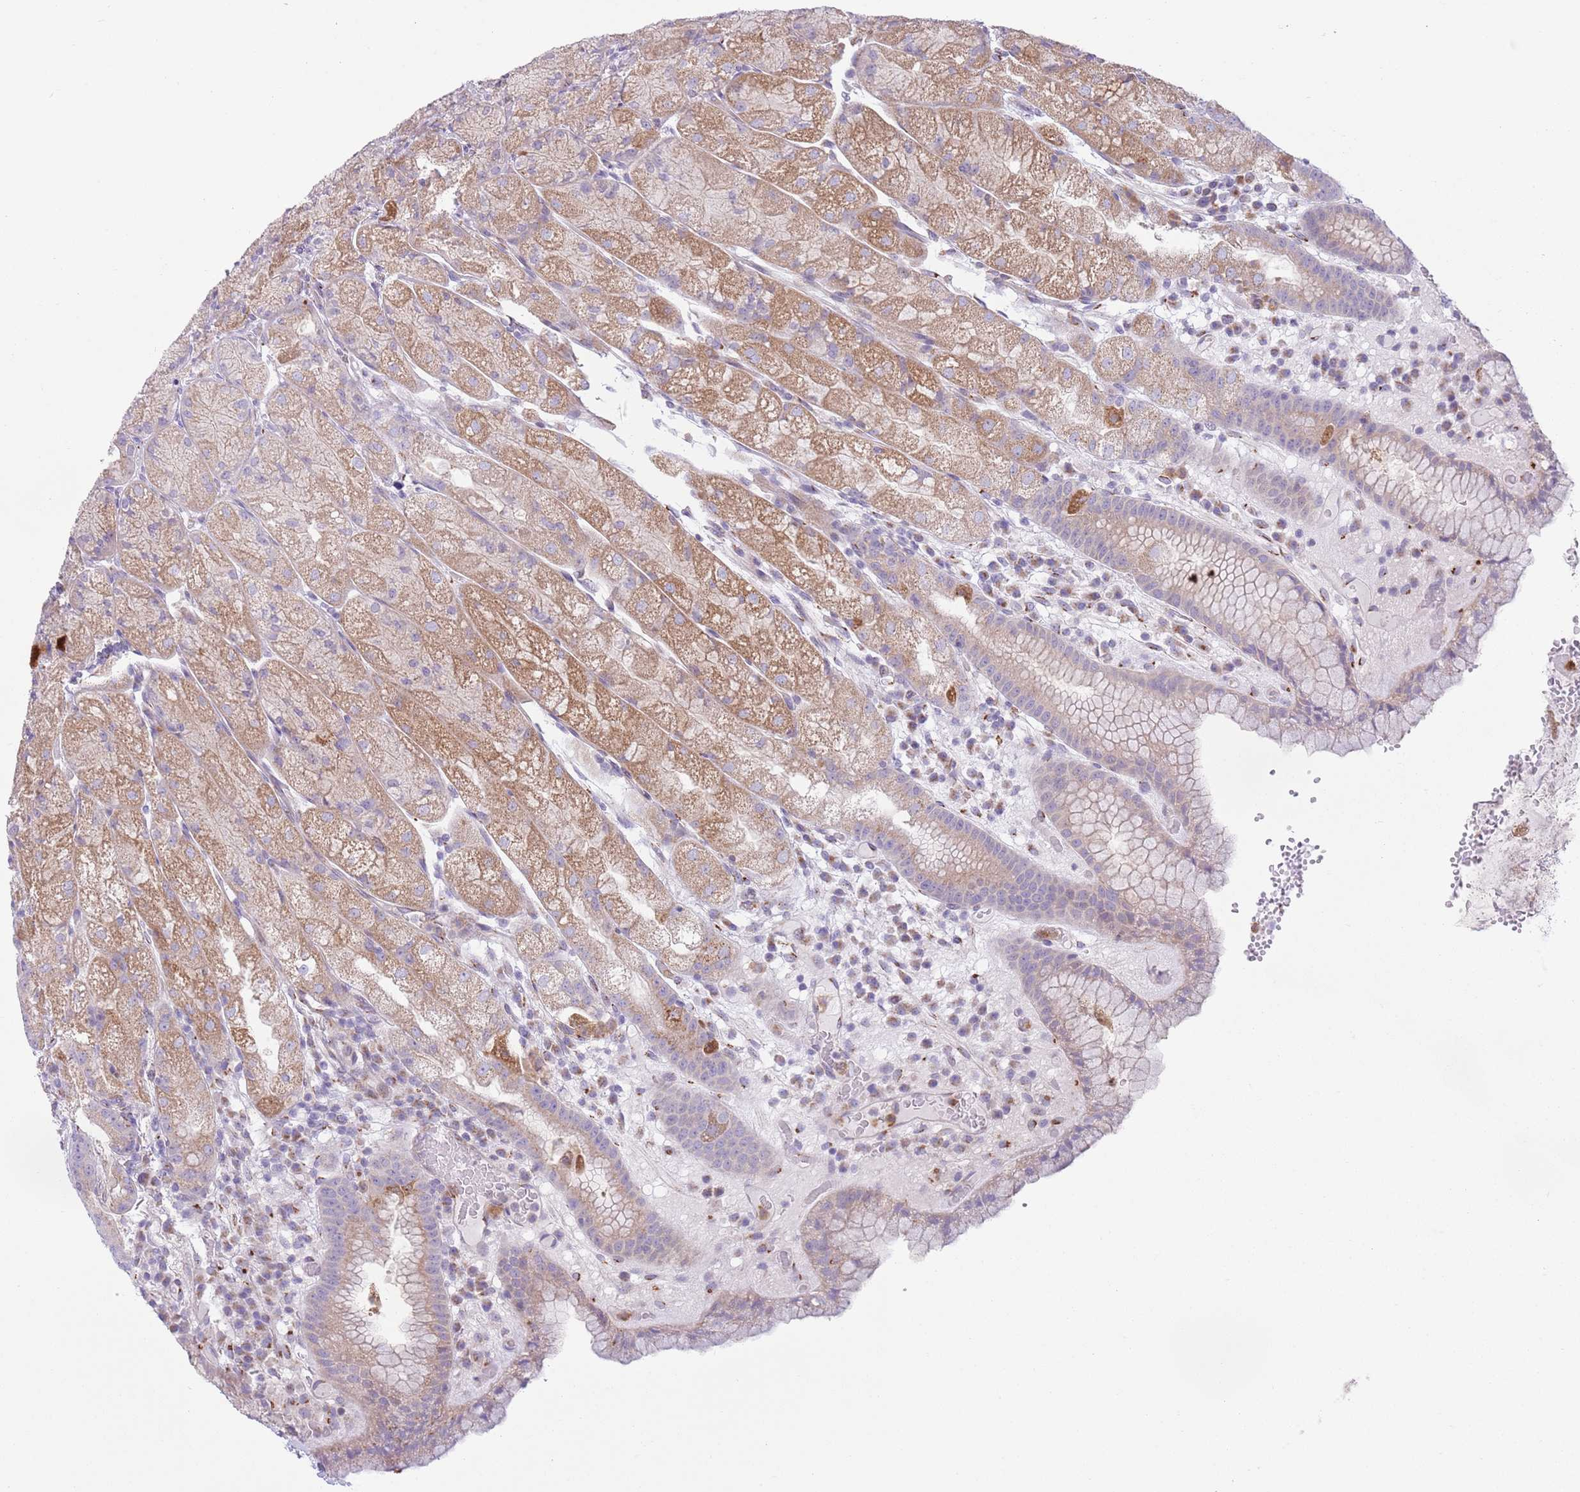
{"staining": {"intensity": "strong", "quantity": "25%-75%", "location": "cytoplasmic/membranous"}, "tissue": "stomach", "cell_type": "Glandular cells", "image_type": "normal", "snomed": [{"axis": "morphology", "description": "Normal tissue, NOS"}, {"axis": "topography", "description": "Stomach, upper"}], "caption": "Stomach stained with IHC exhibits strong cytoplasmic/membranous staining in approximately 25%-75% of glandular cells.", "gene": "C20orf96", "patient": {"sex": "male", "age": 52}}